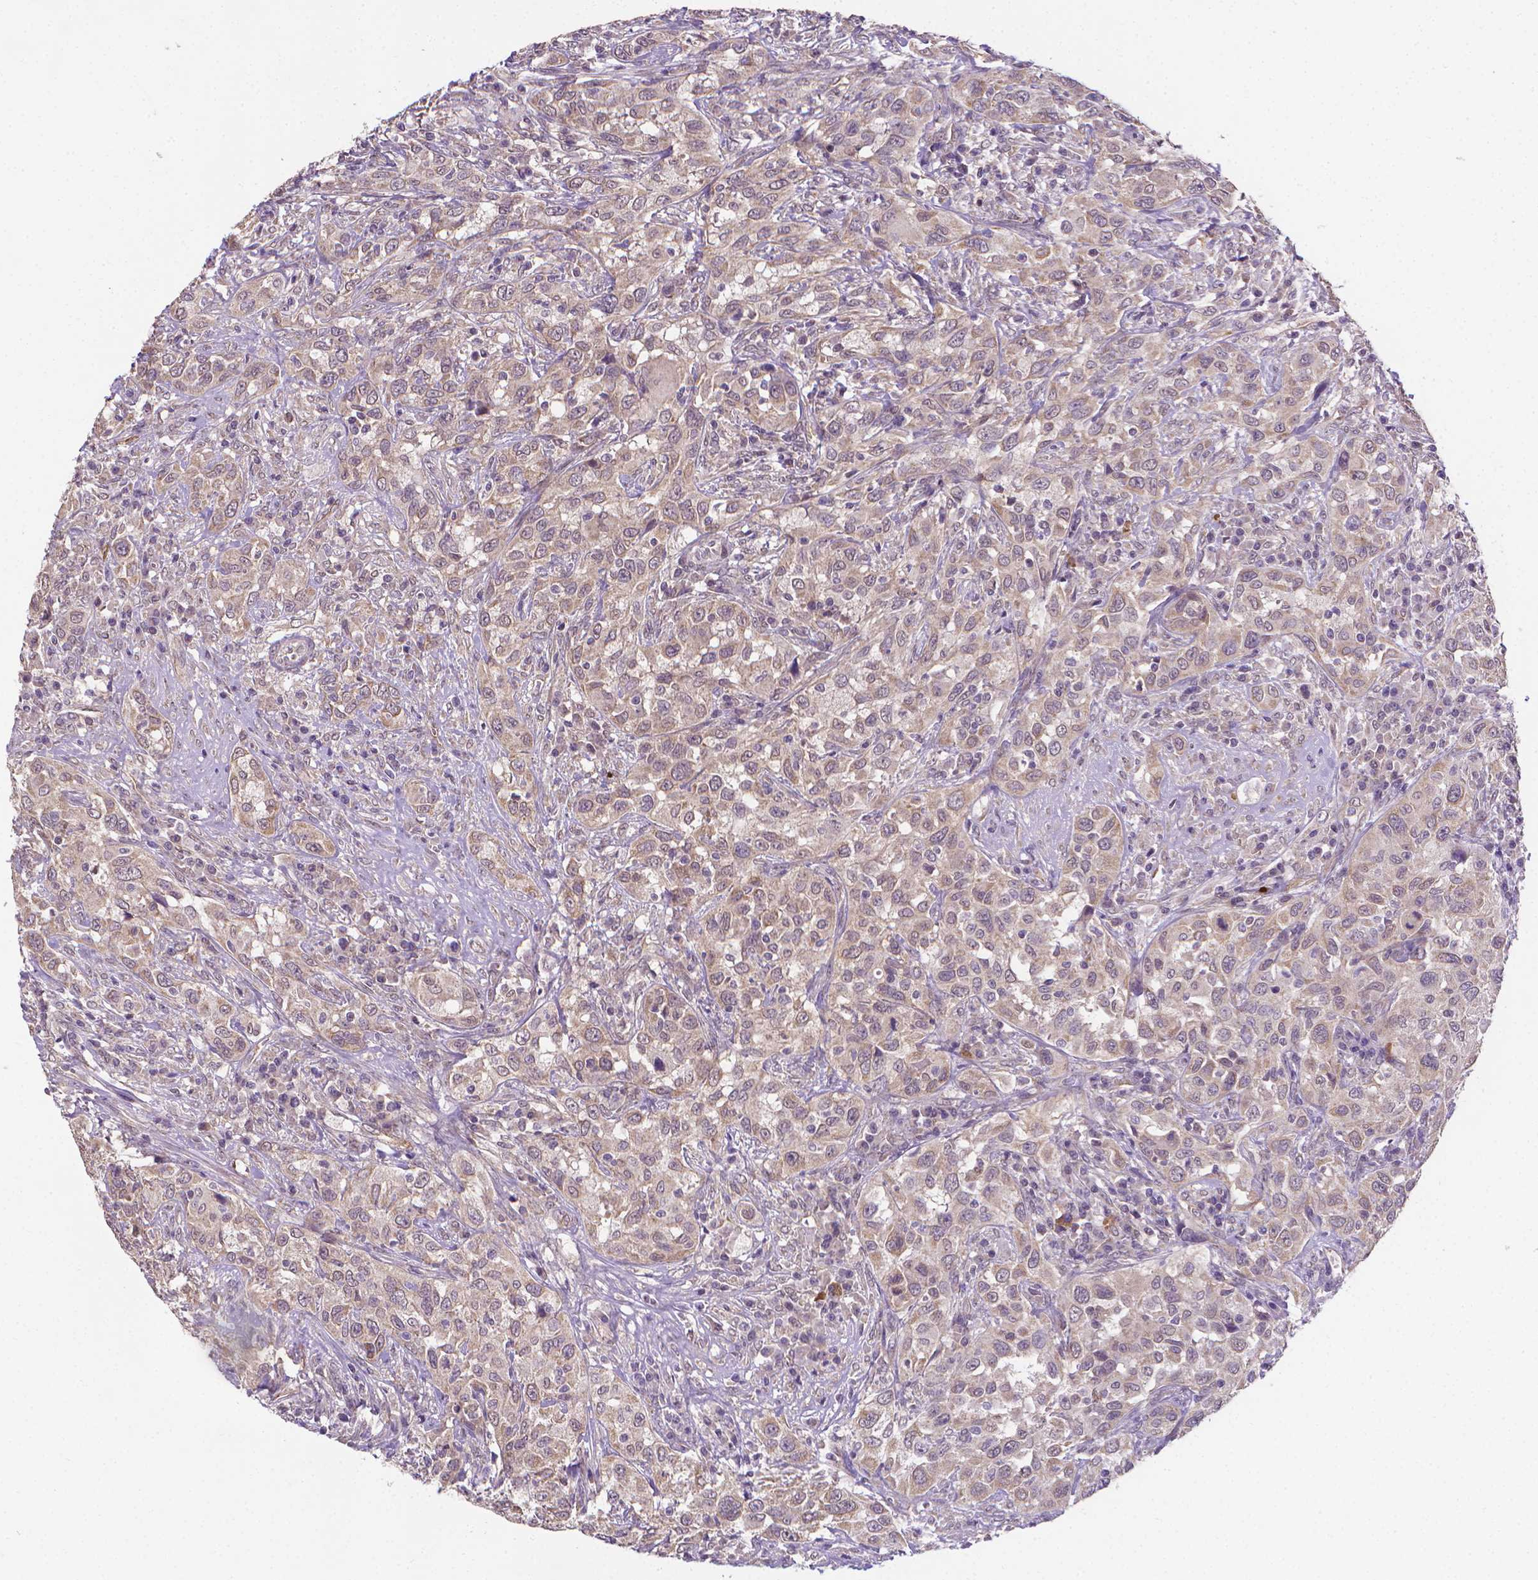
{"staining": {"intensity": "weak", "quantity": "<25%", "location": "cytoplasmic/membranous"}, "tissue": "urothelial cancer", "cell_type": "Tumor cells", "image_type": "cancer", "snomed": [{"axis": "morphology", "description": "Urothelial carcinoma, NOS"}, {"axis": "morphology", "description": "Urothelial carcinoma, High grade"}, {"axis": "topography", "description": "Urinary bladder"}], "caption": "Immunohistochemistry micrograph of human high-grade urothelial carcinoma stained for a protein (brown), which displays no positivity in tumor cells.", "gene": "GPR63", "patient": {"sex": "female", "age": 64}}